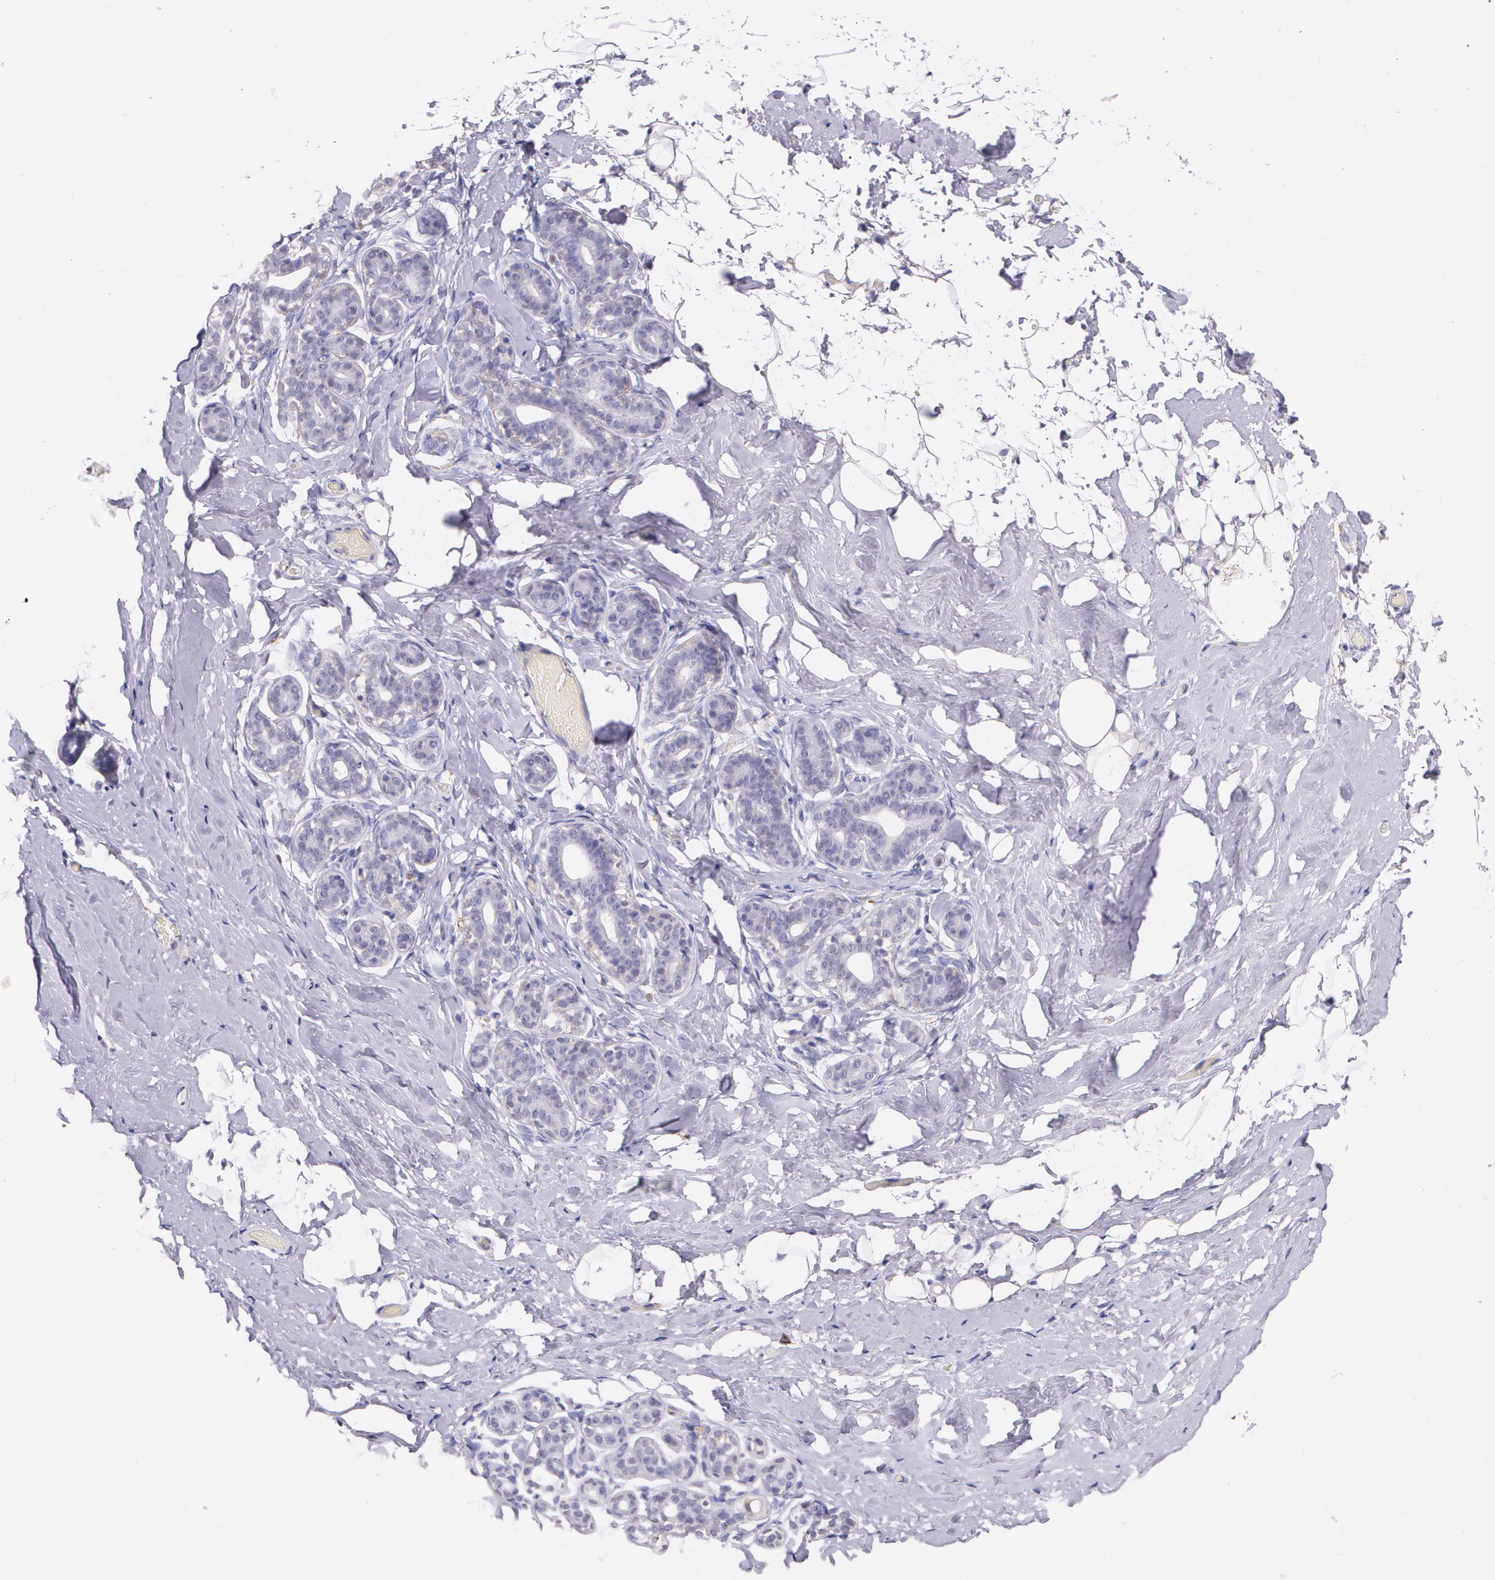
{"staining": {"intensity": "negative", "quantity": "none", "location": "none"}, "tissue": "breast", "cell_type": "Adipocytes", "image_type": "normal", "snomed": [{"axis": "morphology", "description": "Normal tissue, NOS"}, {"axis": "topography", "description": "Breast"}, {"axis": "topography", "description": "Soft tissue"}], "caption": "Adipocytes are negative for brown protein staining in unremarkable breast. Brightfield microscopy of immunohistochemistry (IHC) stained with DAB (brown) and hematoxylin (blue), captured at high magnification.", "gene": "RTN1", "patient": {"sex": "female", "age": 75}}